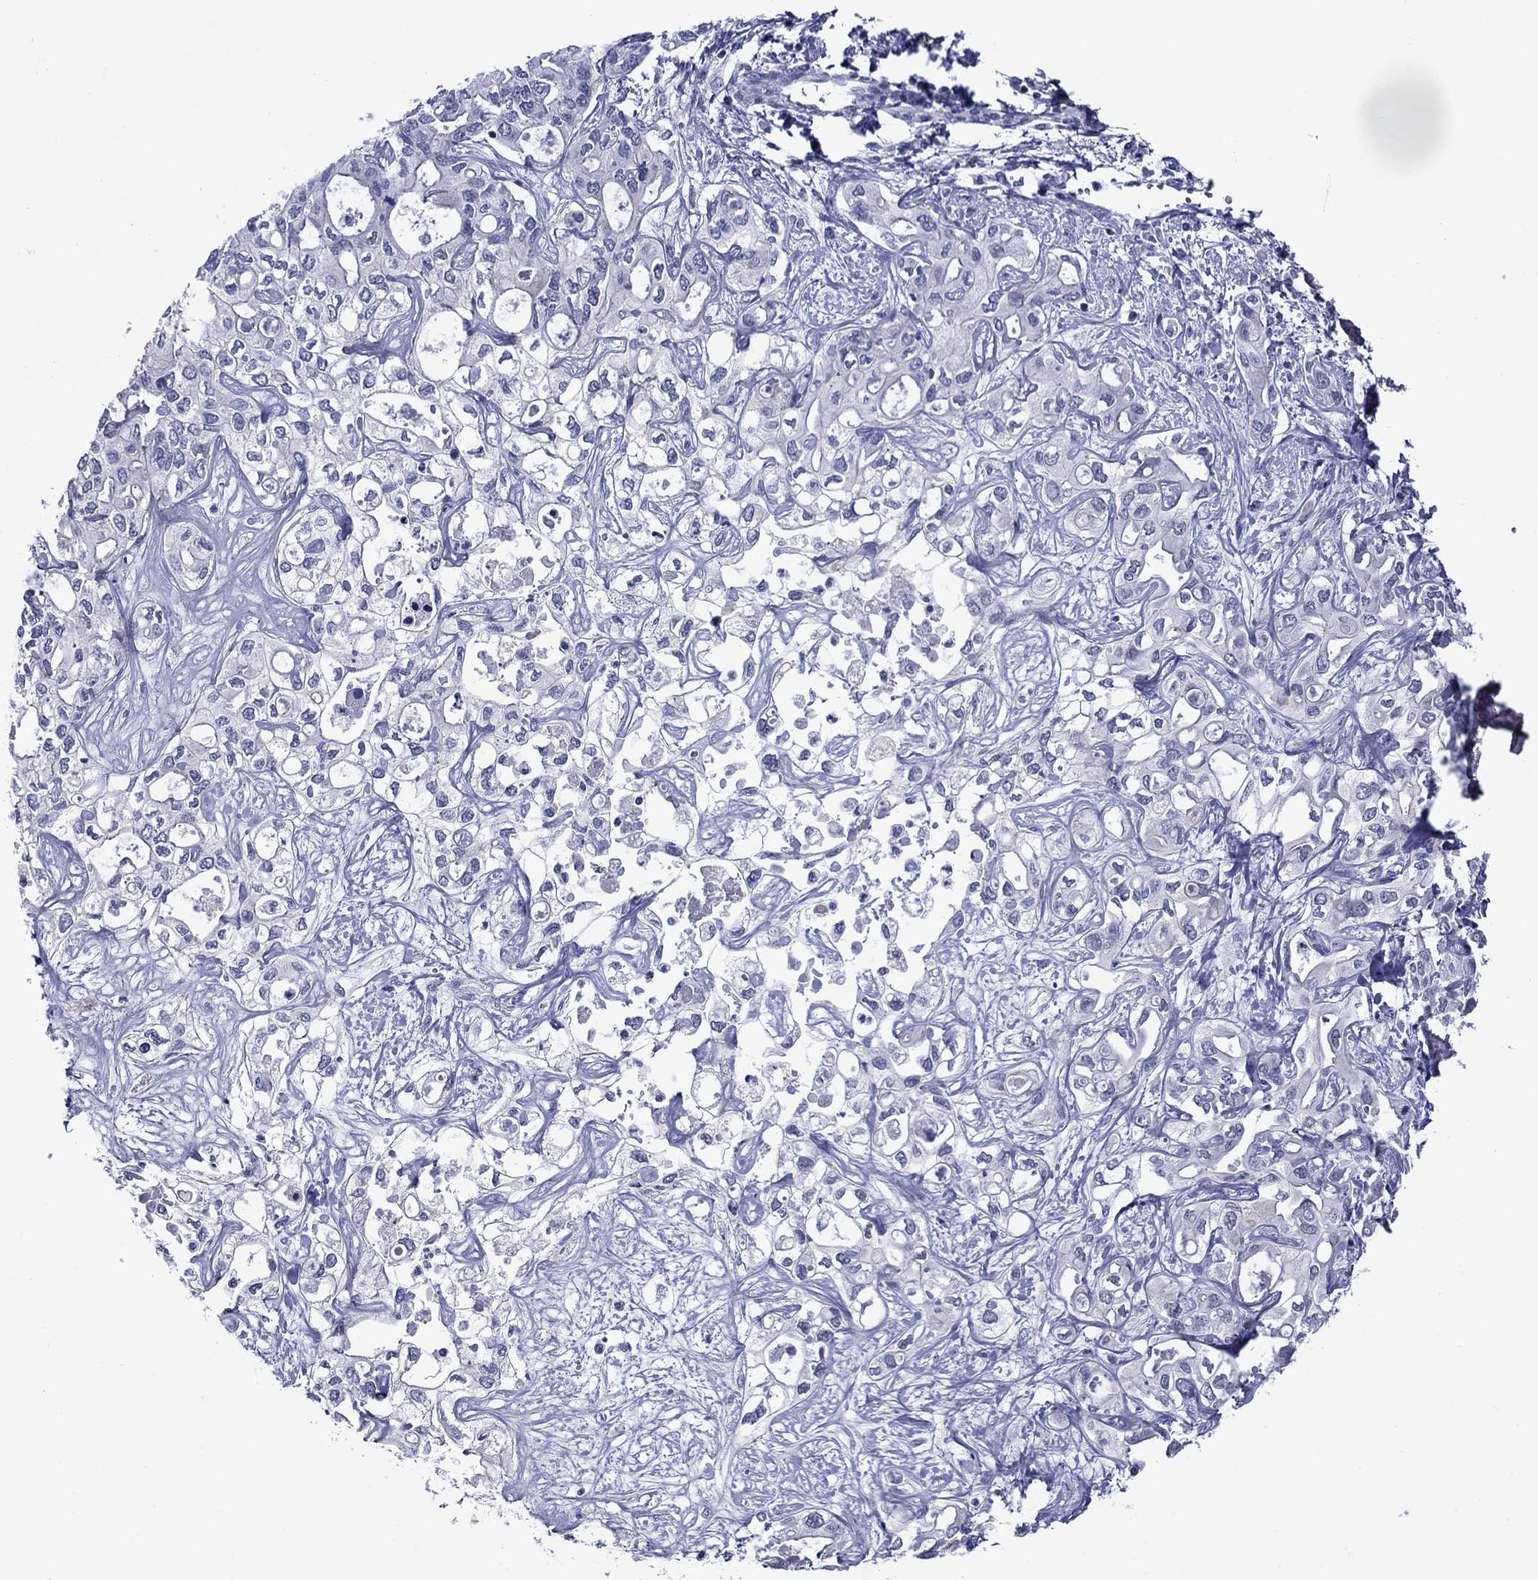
{"staining": {"intensity": "negative", "quantity": "none", "location": "none"}, "tissue": "liver cancer", "cell_type": "Tumor cells", "image_type": "cancer", "snomed": [{"axis": "morphology", "description": "Cholangiocarcinoma"}, {"axis": "topography", "description": "Liver"}], "caption": "Image shows no significant protein positivity in tumor cells of liver cholangiocarcinoma.", "gene": "APOA2", "patient": {"sex": "female", "age": 64}}